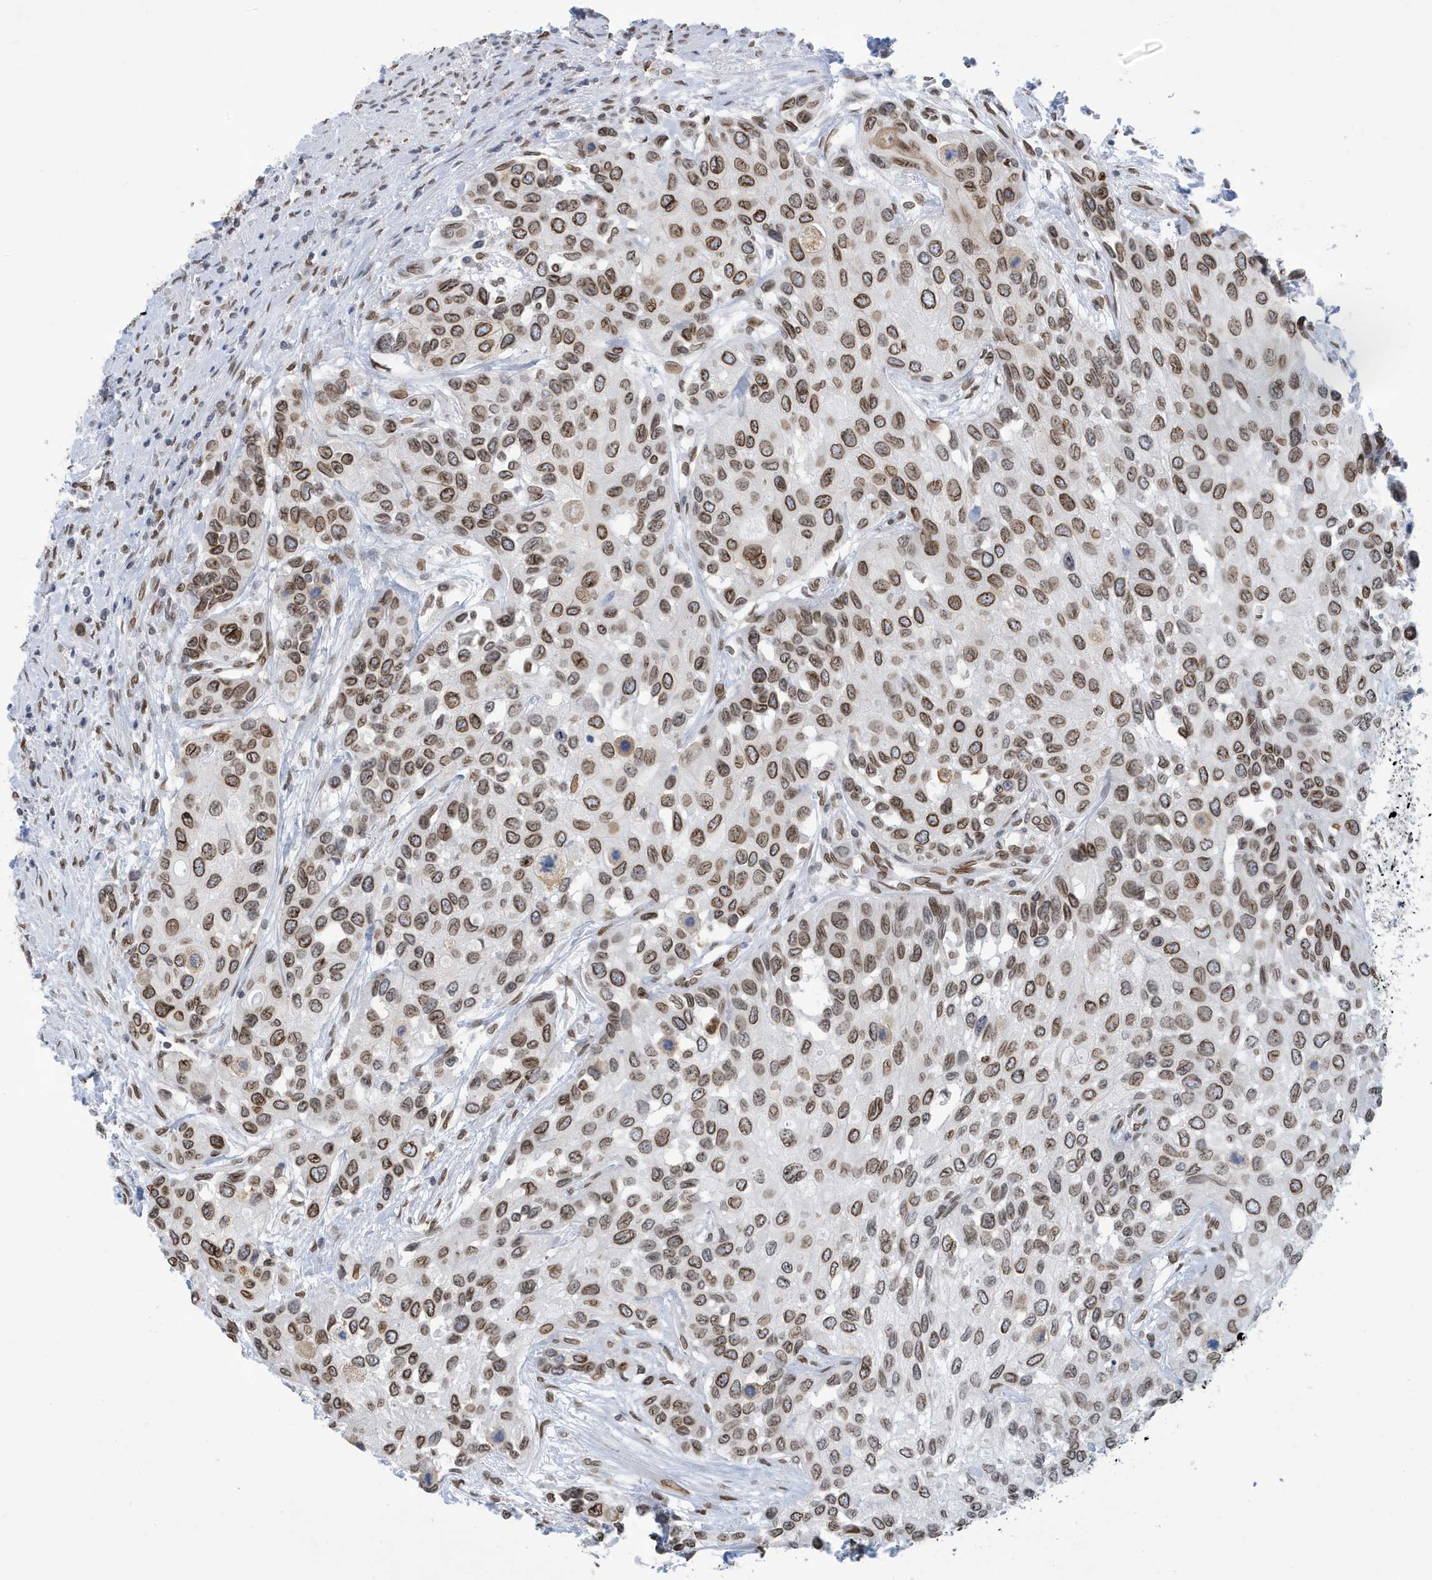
{"staining": {"intensity": "moderate", "quantity": ">75%", "location": "cytoplasmic/membranous,nuclear"}, "tissue": "urothelial cancer", "cell_type": "Tumor cells", "image_type": "cancer", "snomed": [{"axis": "morphology", "description": "Normal tissue, NOS"}, {"axis": "morphology", "description": "Urothelial carcinoma, High grade"}, {"axis": "topography", "description": "Vascular tissue"}, {"axis": "topography", "description": "Urinary bladder"}], "caption": "IHC (DAB) staining of human urothelial cancer exhibits moderate cytoplasmic/membranous and nuclear protein staining in about >75% of tumor cells.", "gene": "PCYT1A", "patient": {"sex": "female", "age": 56}}